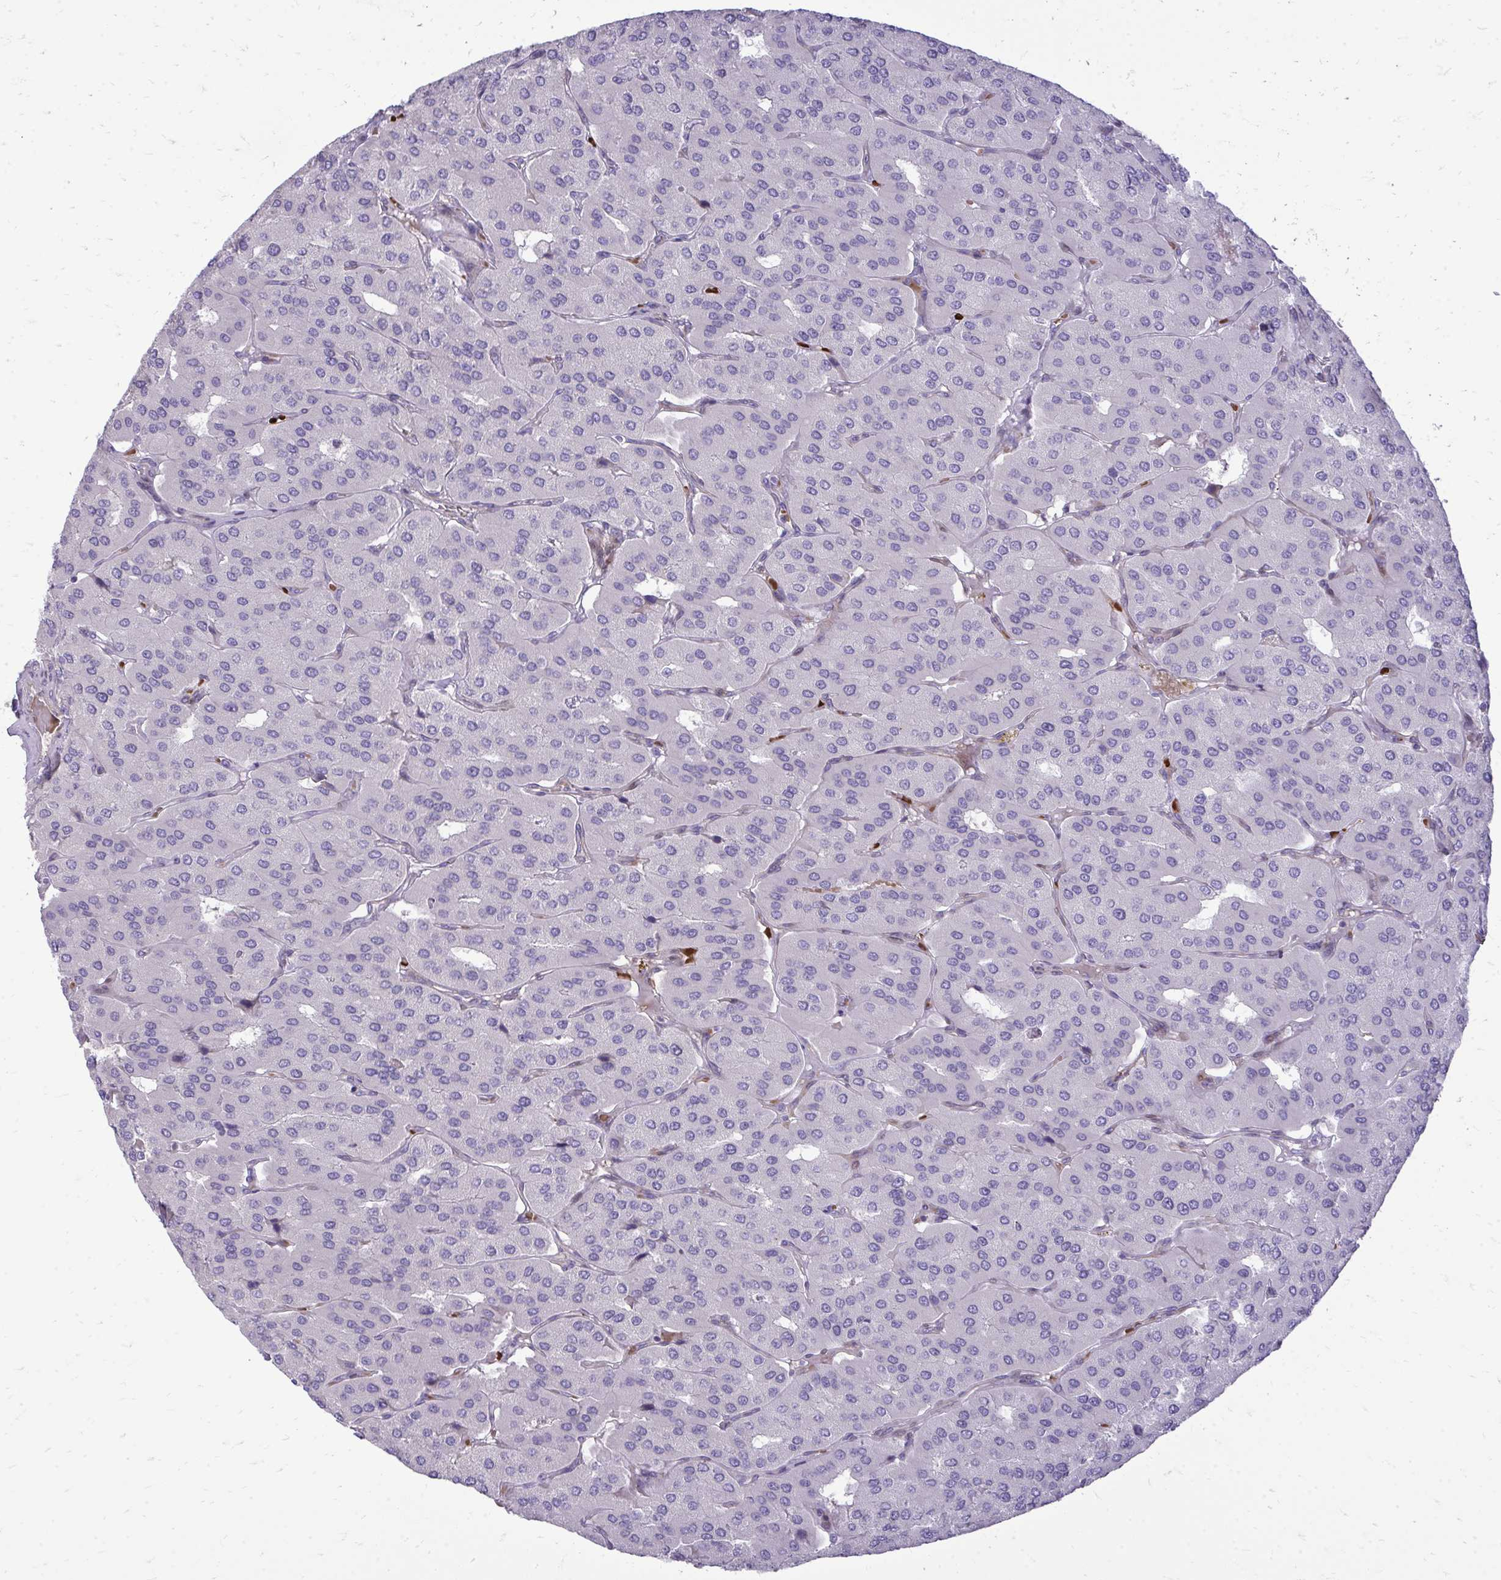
{"staining": {"intensity": "negative", "quantity": "none", "location": "none"}, "tissue": "parathyroid gland", "cell_type": "Glandular cells", "image_type": "normal", "snomed": [{"axis": "morphology", "description": "Normal tissue, NOS"}, {"axis": "morphology", "description": "Adenoma, NOS"}, {"axis": "topography", "description": "Parathyroid gland"}], "caption": "Immunohistochemistry (IHC) of unremarkable human parathyroid gland demonstrates no positivity in glandular cells. Nuclei are stained in blue.", "gene": "DLX4", "patient": {"sex": "female", "age": 86}}